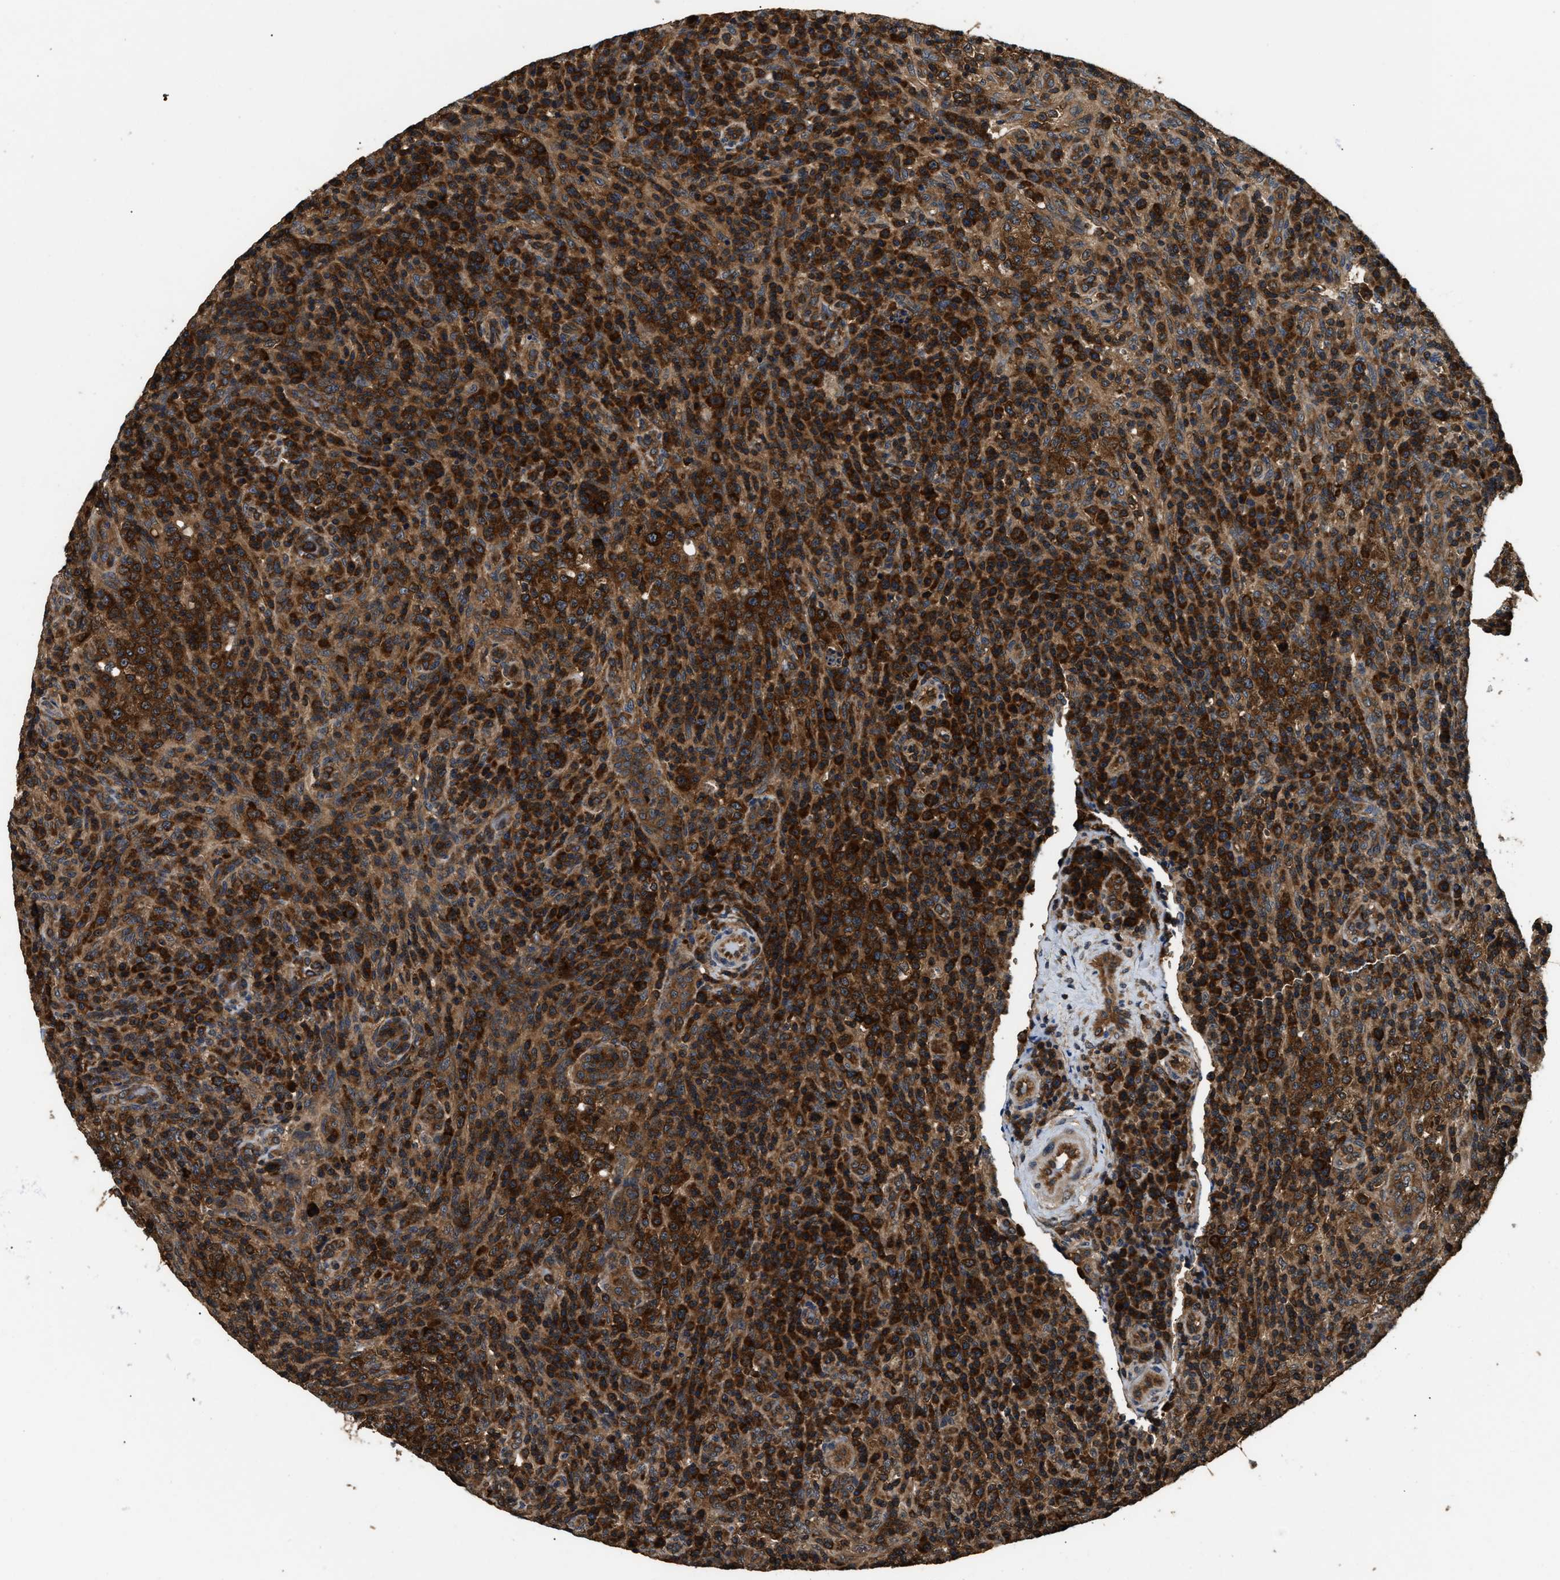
{"staining": {"intensity": "strong", "quantity": ">75%", "location": "cytoplasmic/membranous"}, "tissue": "lymphoma", "cell_type": "Tumor cells", "image_type": "cancer", "snomed": [{"axis": "morphology", "description": "Malignant lymphoma, non-Hodgkin's type, High grade"}, {"axis": "topography", "description": "Lymph node"}], "caption": "Brown immunohistochemical staining in human lymphoma exhibits strong cytoplasmic/membranous staining in about >75% of tumor cells. (Stains: DAB in brown, nuclei in blue, Microscopy: brightfield microscopy at high magnification).", "gene": "DNAJC2", "patient": {"sex": "female", "age": 76}}